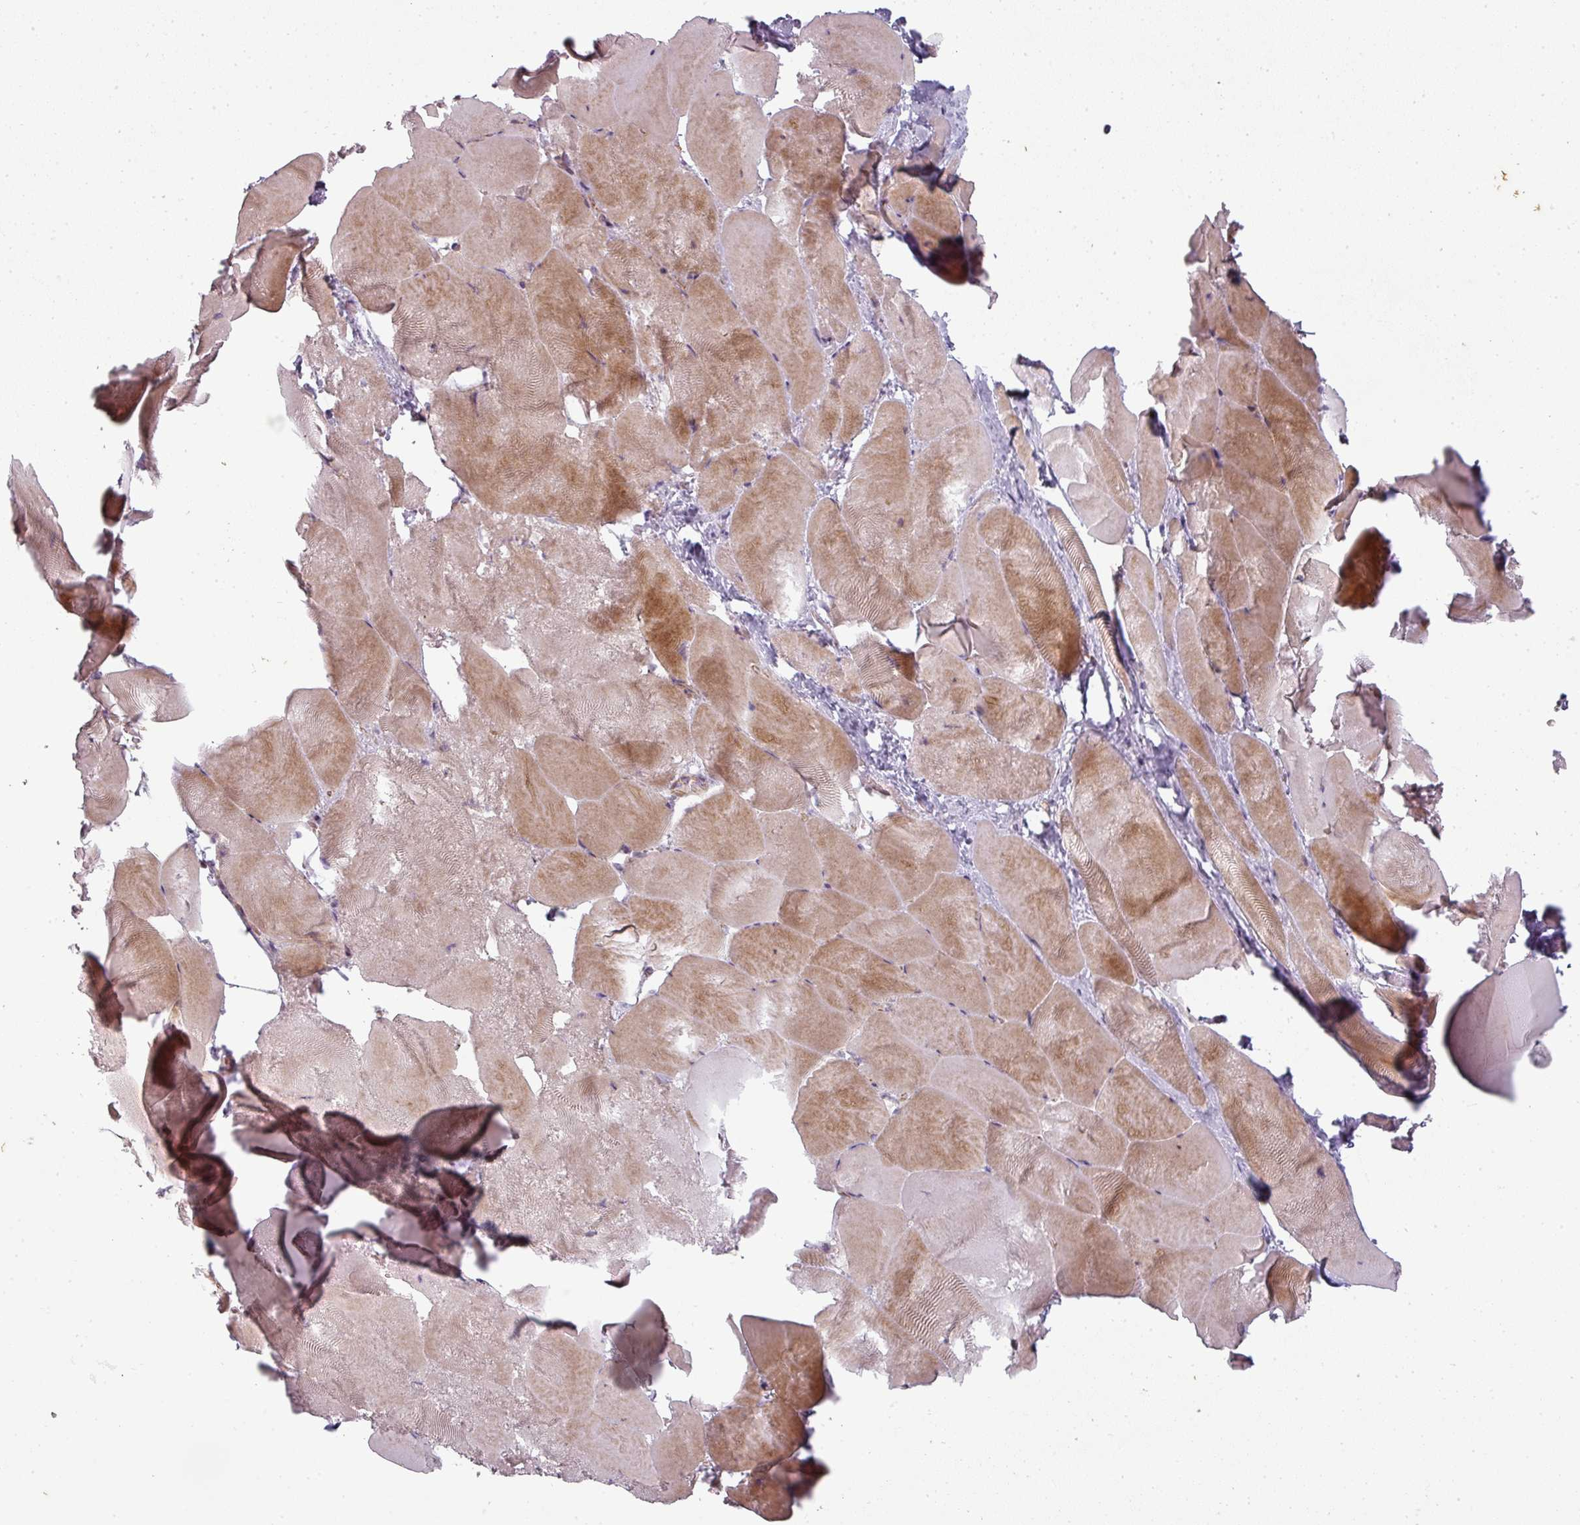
{"staining": {"intensity": "moderate", "quantity": "<25%", "location": "cytoplasmic/membranous"}, "tissue": "skeletal muscle", "cell_type": "Myocytes", "image_type": "normal", "snomed": [{"axis": "morphology", "description": "Normal tissue, NOS"}, {"axis": "topography", "description": "Skeletal muscle"}], "caption": "Immunohistochemistry (IHC) staining of benign skeletal muscle, which shows low levels of moderate cytoplasmic/membranous expression in about <25% of myocytes indicating moderate cytoplasmic/membranous protein positivity. The staining was performed using DAB (3,3'-diaminobenzidine) (brown) for protein detection and nuclei were counterstained in hematoxylin (blue).", "gene": "SLC16A9", "patient": {"sex": "female", "age": 64}}